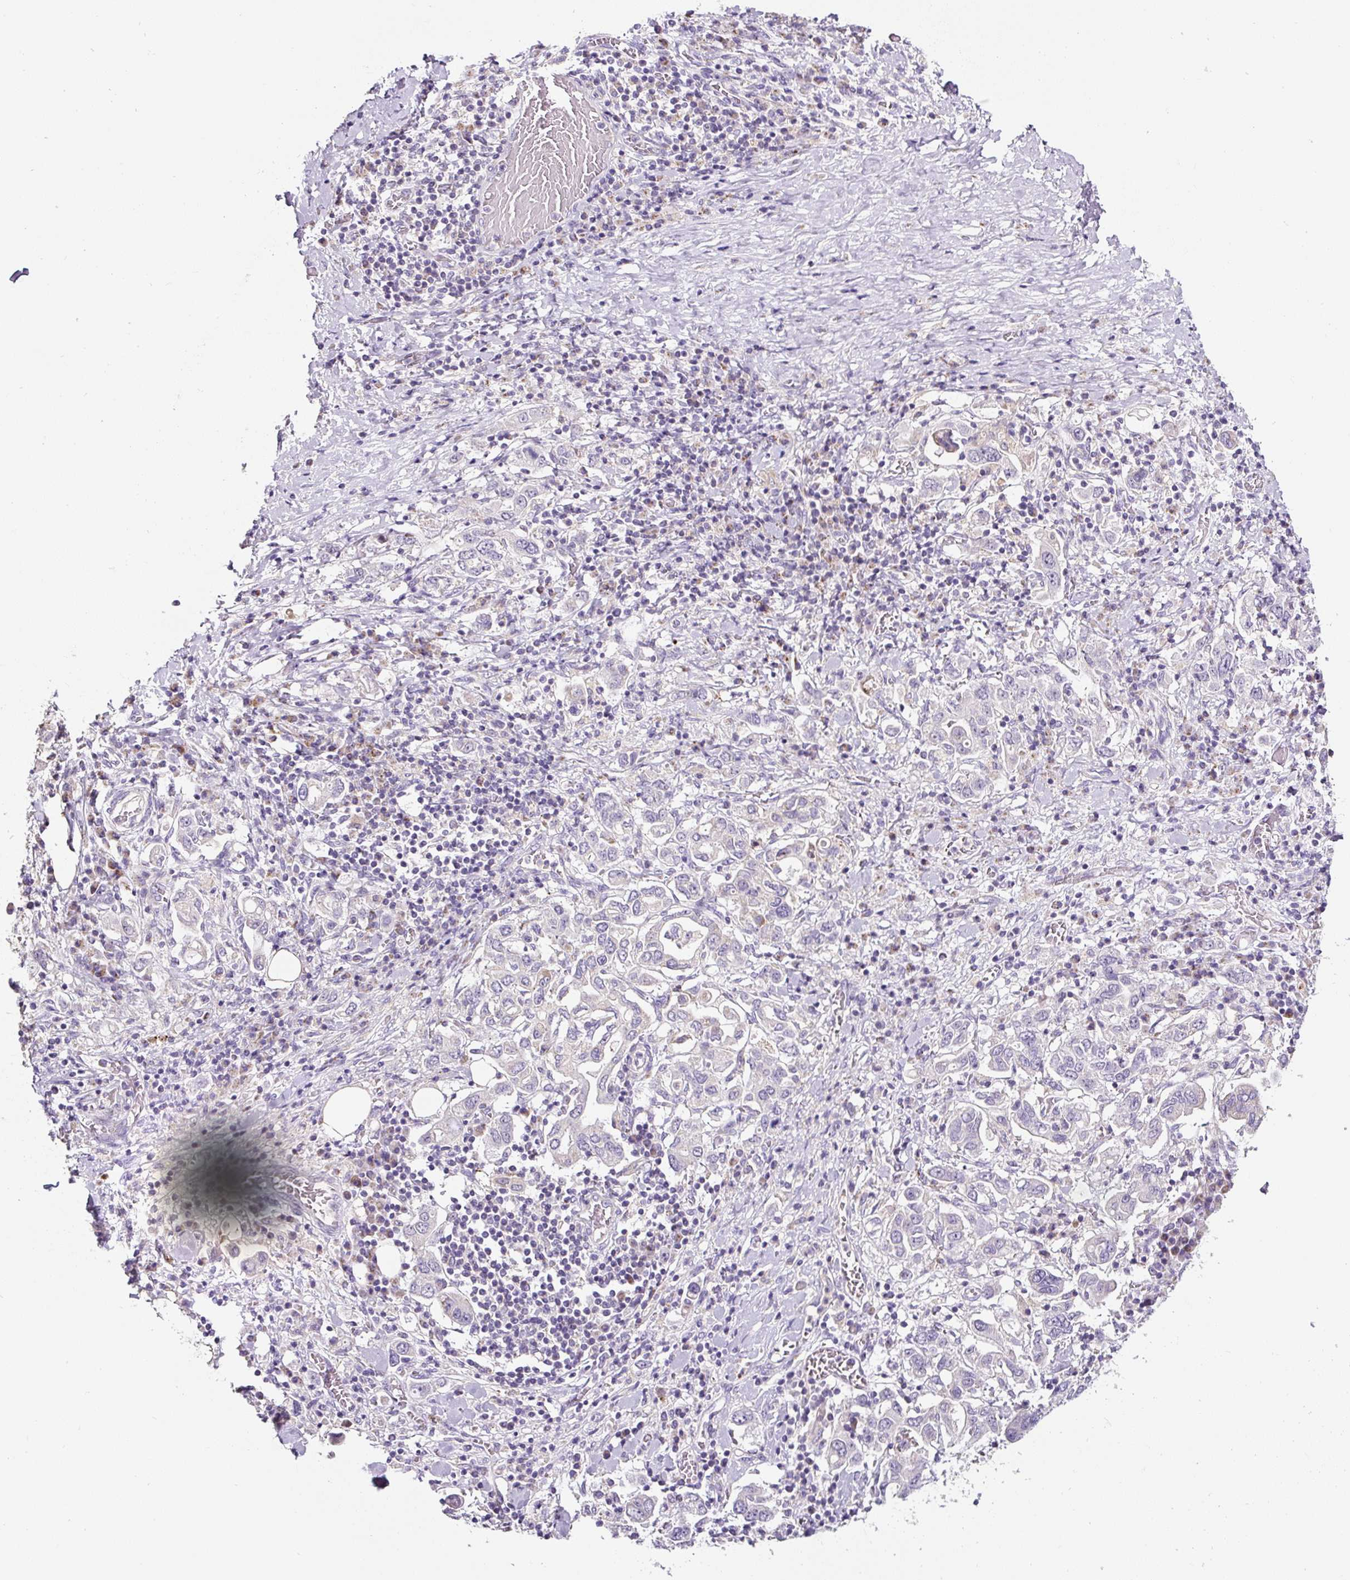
{"staining": {"intensity": "negative", "quantity": "none", "location": "none"}, "tissue": "stomach cancer", "cell_type": "Tumor cells", "image_type": "cancer", "snomed": [{"axis": "morphology", "description": "Adenocarcinoma, NOS"}, {"axis": "topography", "description": "Stomach, upper"}, {"axis": "topography", "description": "Stomach"}], "caption": "IHC image of stomach adenocarcinoma stained for a protein (brown), which displays no staining in tumor cells.", "gene": "HPS4", "patient": {"sex": "male", "age": 62}}